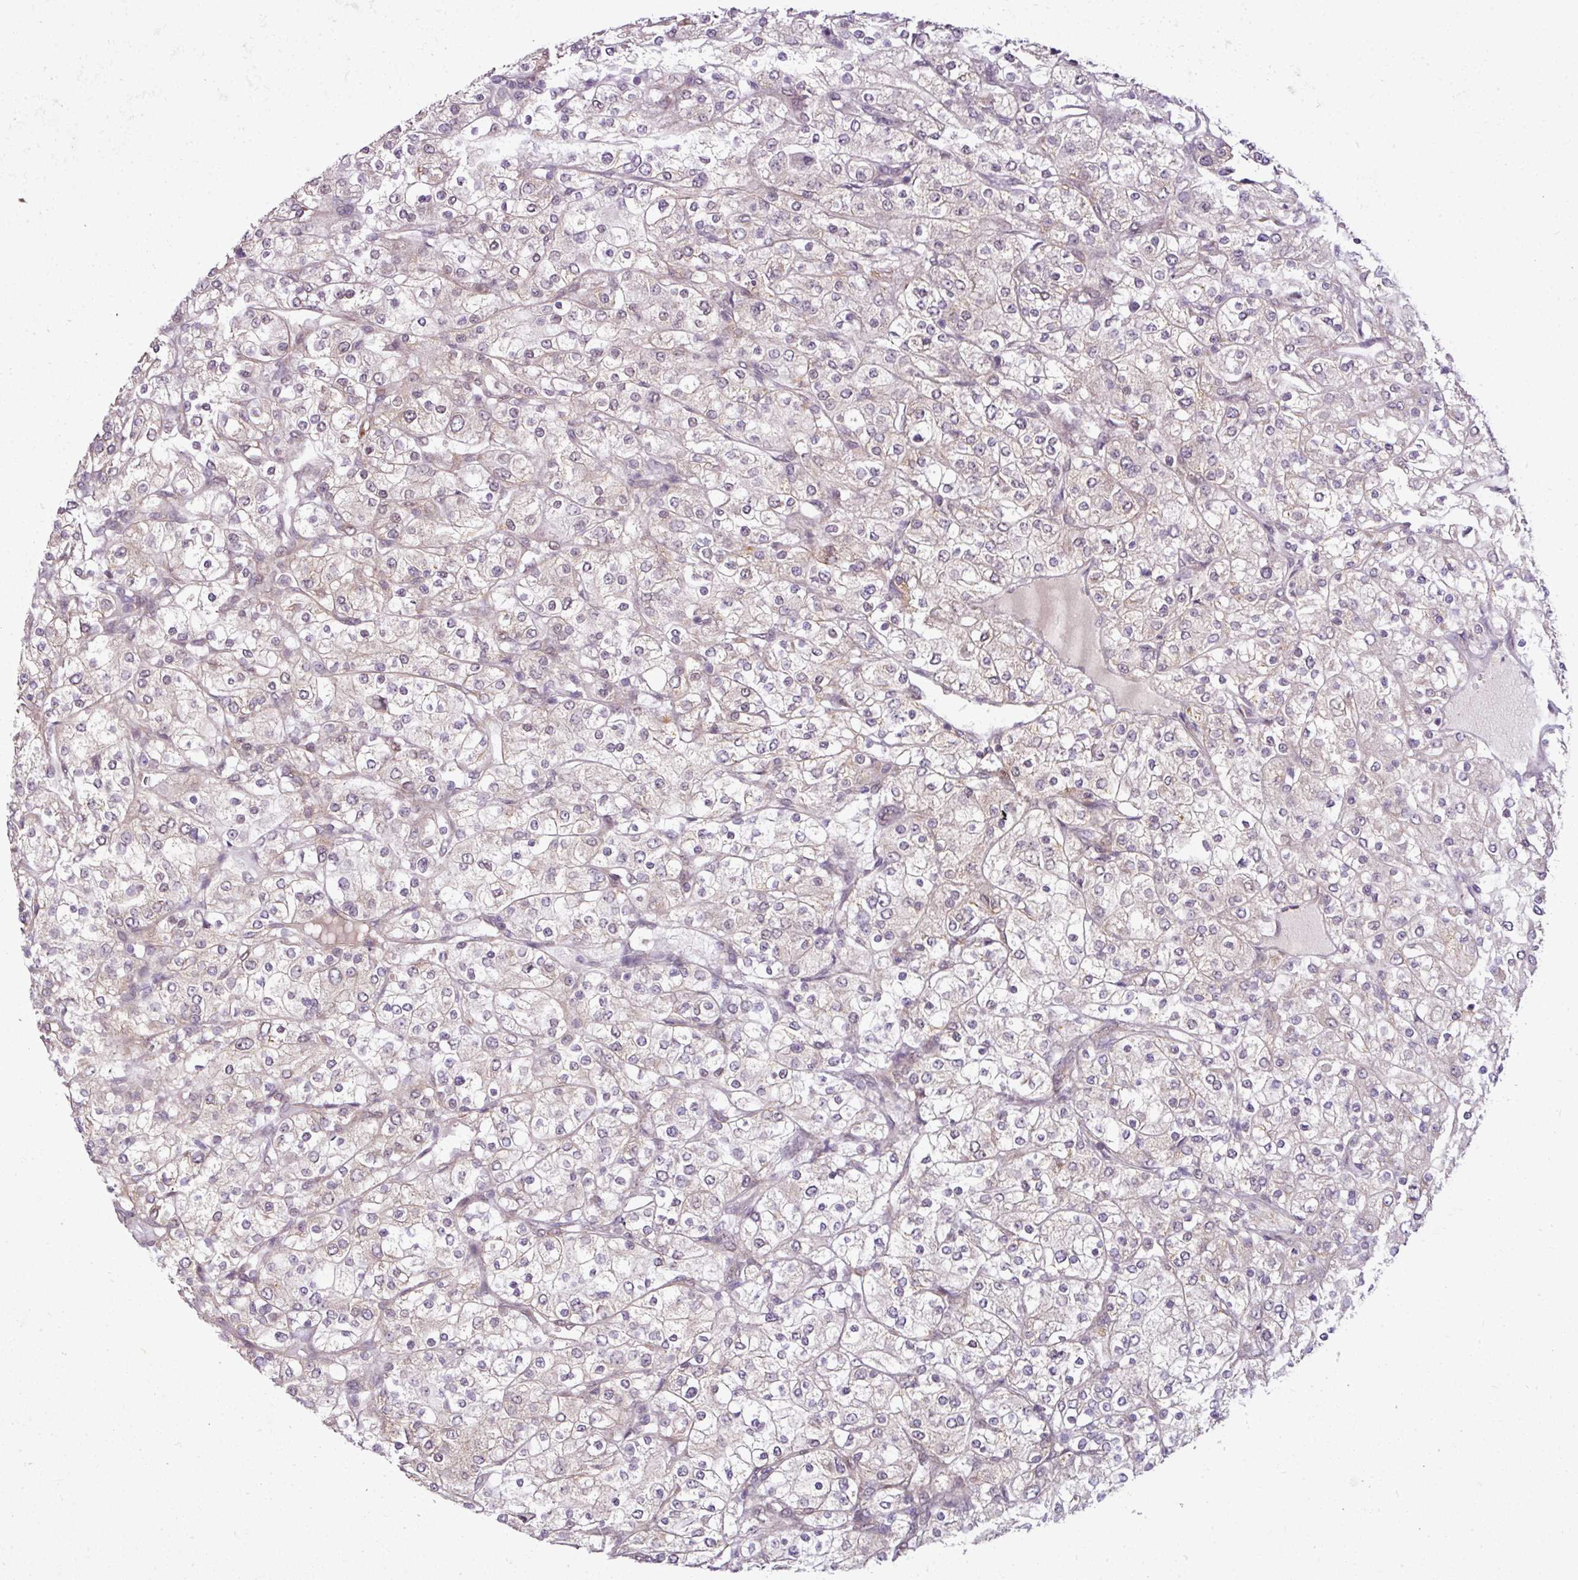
{"staining": {"intensity": "negative", "quantity": "none", "location": "none"}, "tissue": "renal cancer", "cell_type": "Tumor cells", "image_type": "cancer", "snomed": [{"axis": "morphology", "description": "Adenocarcinoma, NOS"}, {"axis": "topography", "description": "Kidney"}], "caption": "Tumor cells show no significant protein expression in renal adenocarcinoma.", "gene": "RBM4B", "patient": {"sex": "male", "age": 80}}